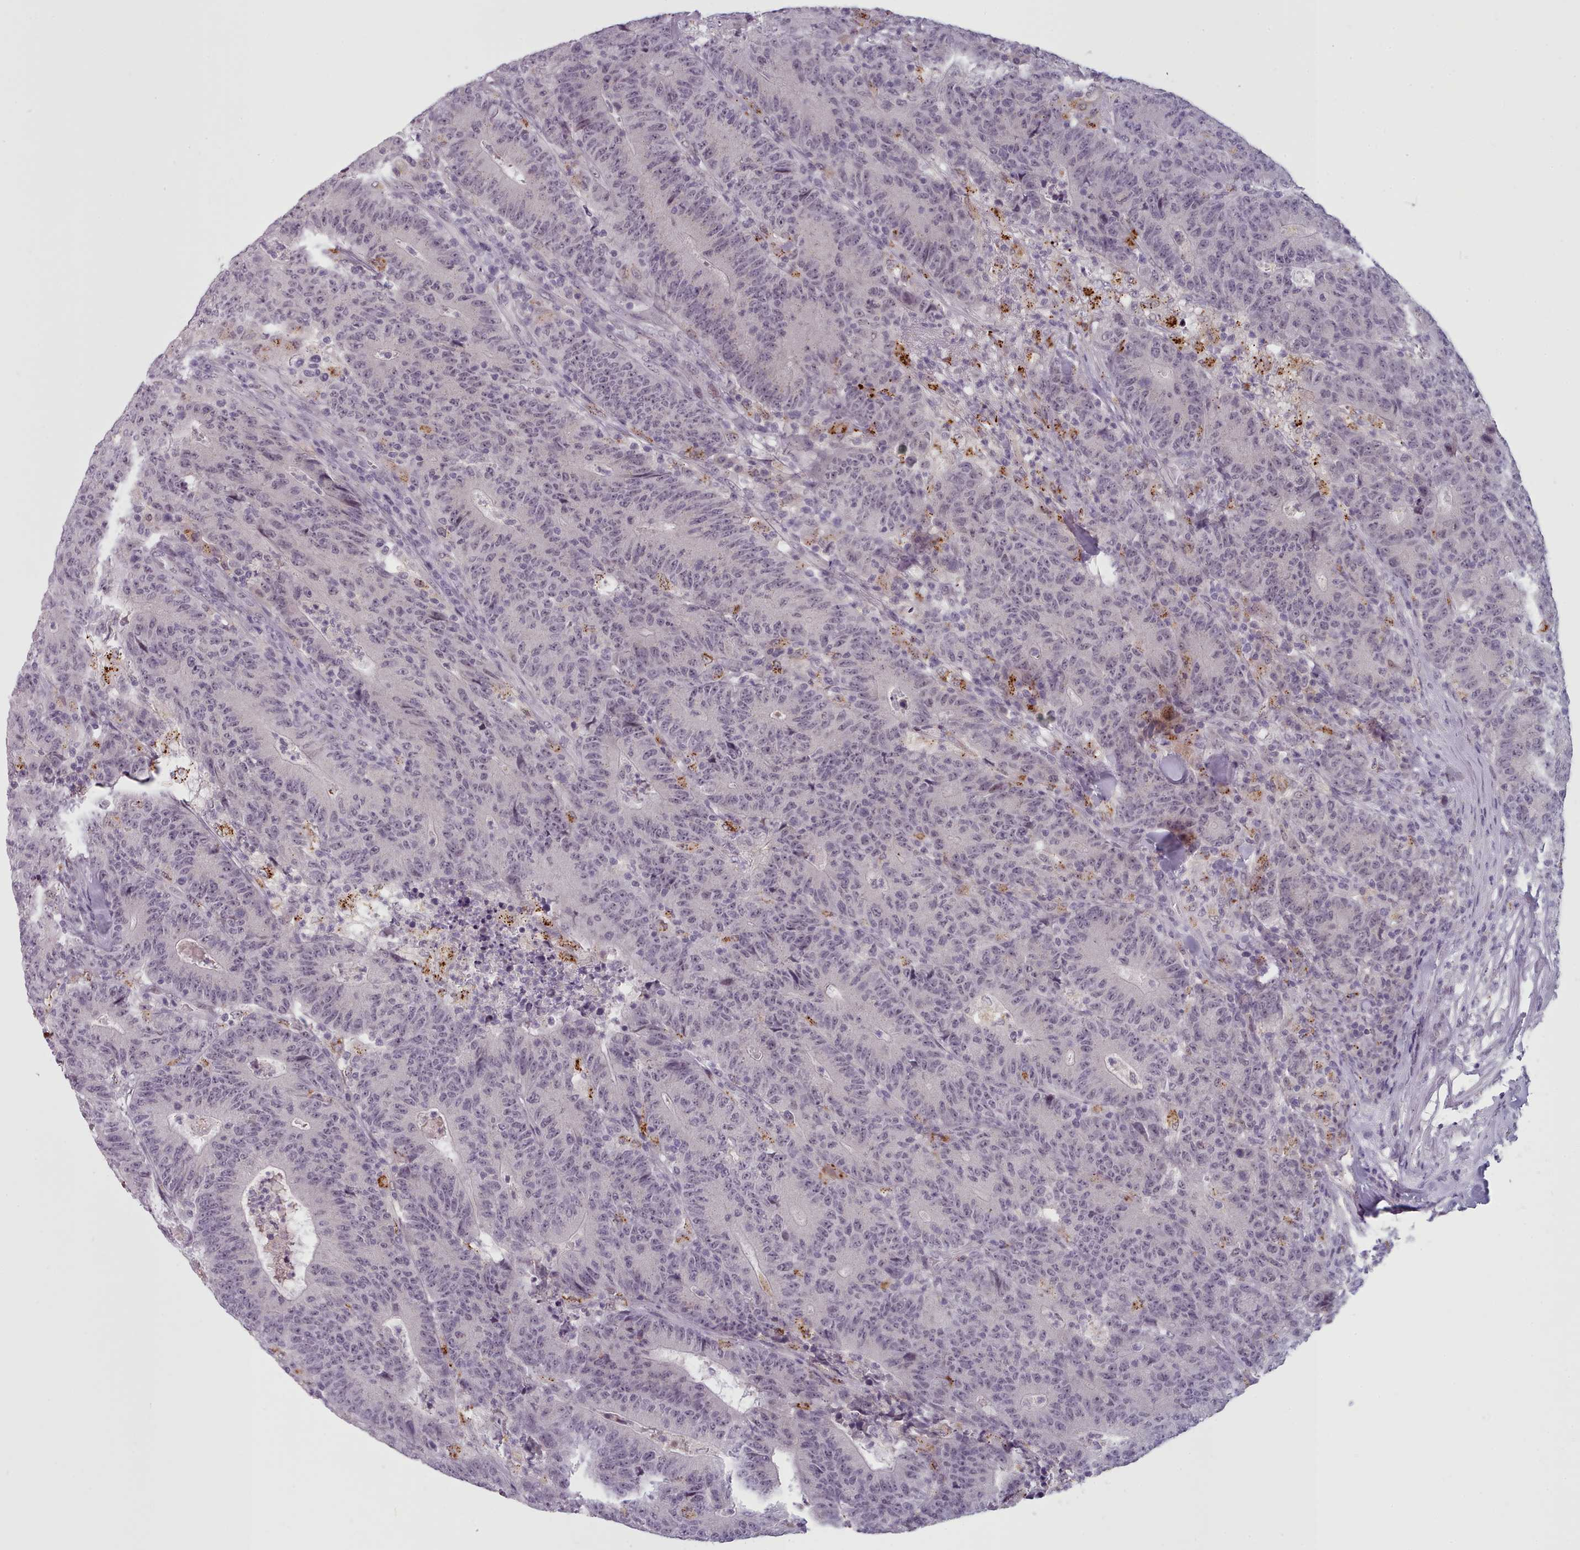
{"staining": {"intensity": "negative", "quantity": "none", "location": "none"}, "tissue": "colorectal cancer", "cell_type": "Tumor cells", "image_type": "cancer", "snomed": [{"axis": "morphology", "description": "Adenocarcinoma, NOS"}, {"axis": "topography", "description": "Colon"}], "caption": "Colorectal cancer (adenocarcinoma) stained for a protein using IHC displays no positivity tumor cells.", "gene": "PBX4", "patient": {"sex": "female", "age": 75}}